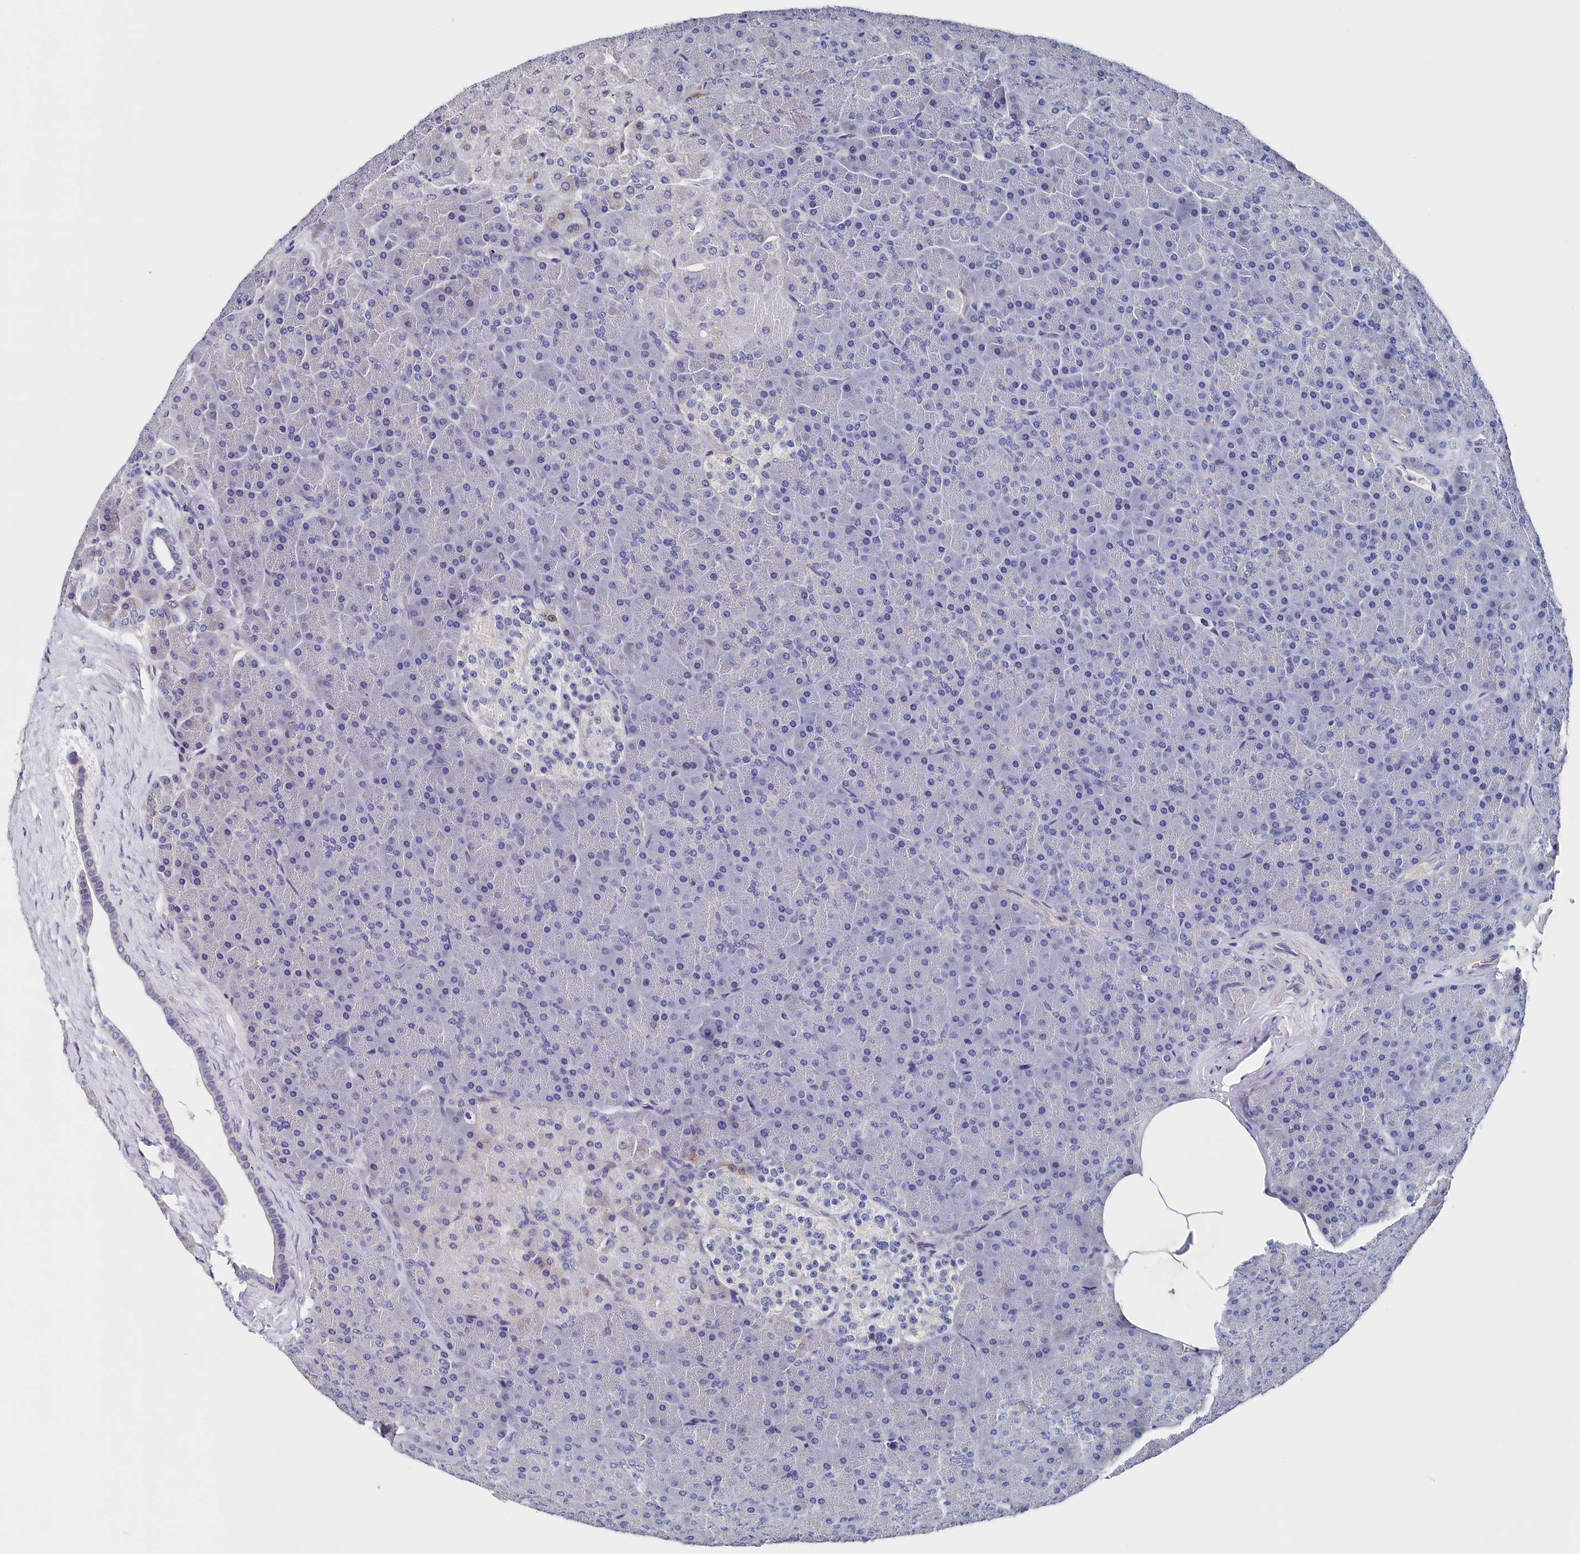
{"staining": {"intensity": "negative", "quantity": "none", "location": "none"}, "tissue": "pancreas", "cell_type": "Exocrine glandular cells", "image_type": "normal", "snomed": [{"axis": "morphology", "description": "Normal tissue, NOS"}, {"axis": "topography", "description": "Pancreas"}], "caption": "Immunohistochemical staining of unremarkable human pancreas exhibits no significant expression in exocrine glandular cells.", "gene": "BHMT", "patient": {"sex": "male", "age": 36}}